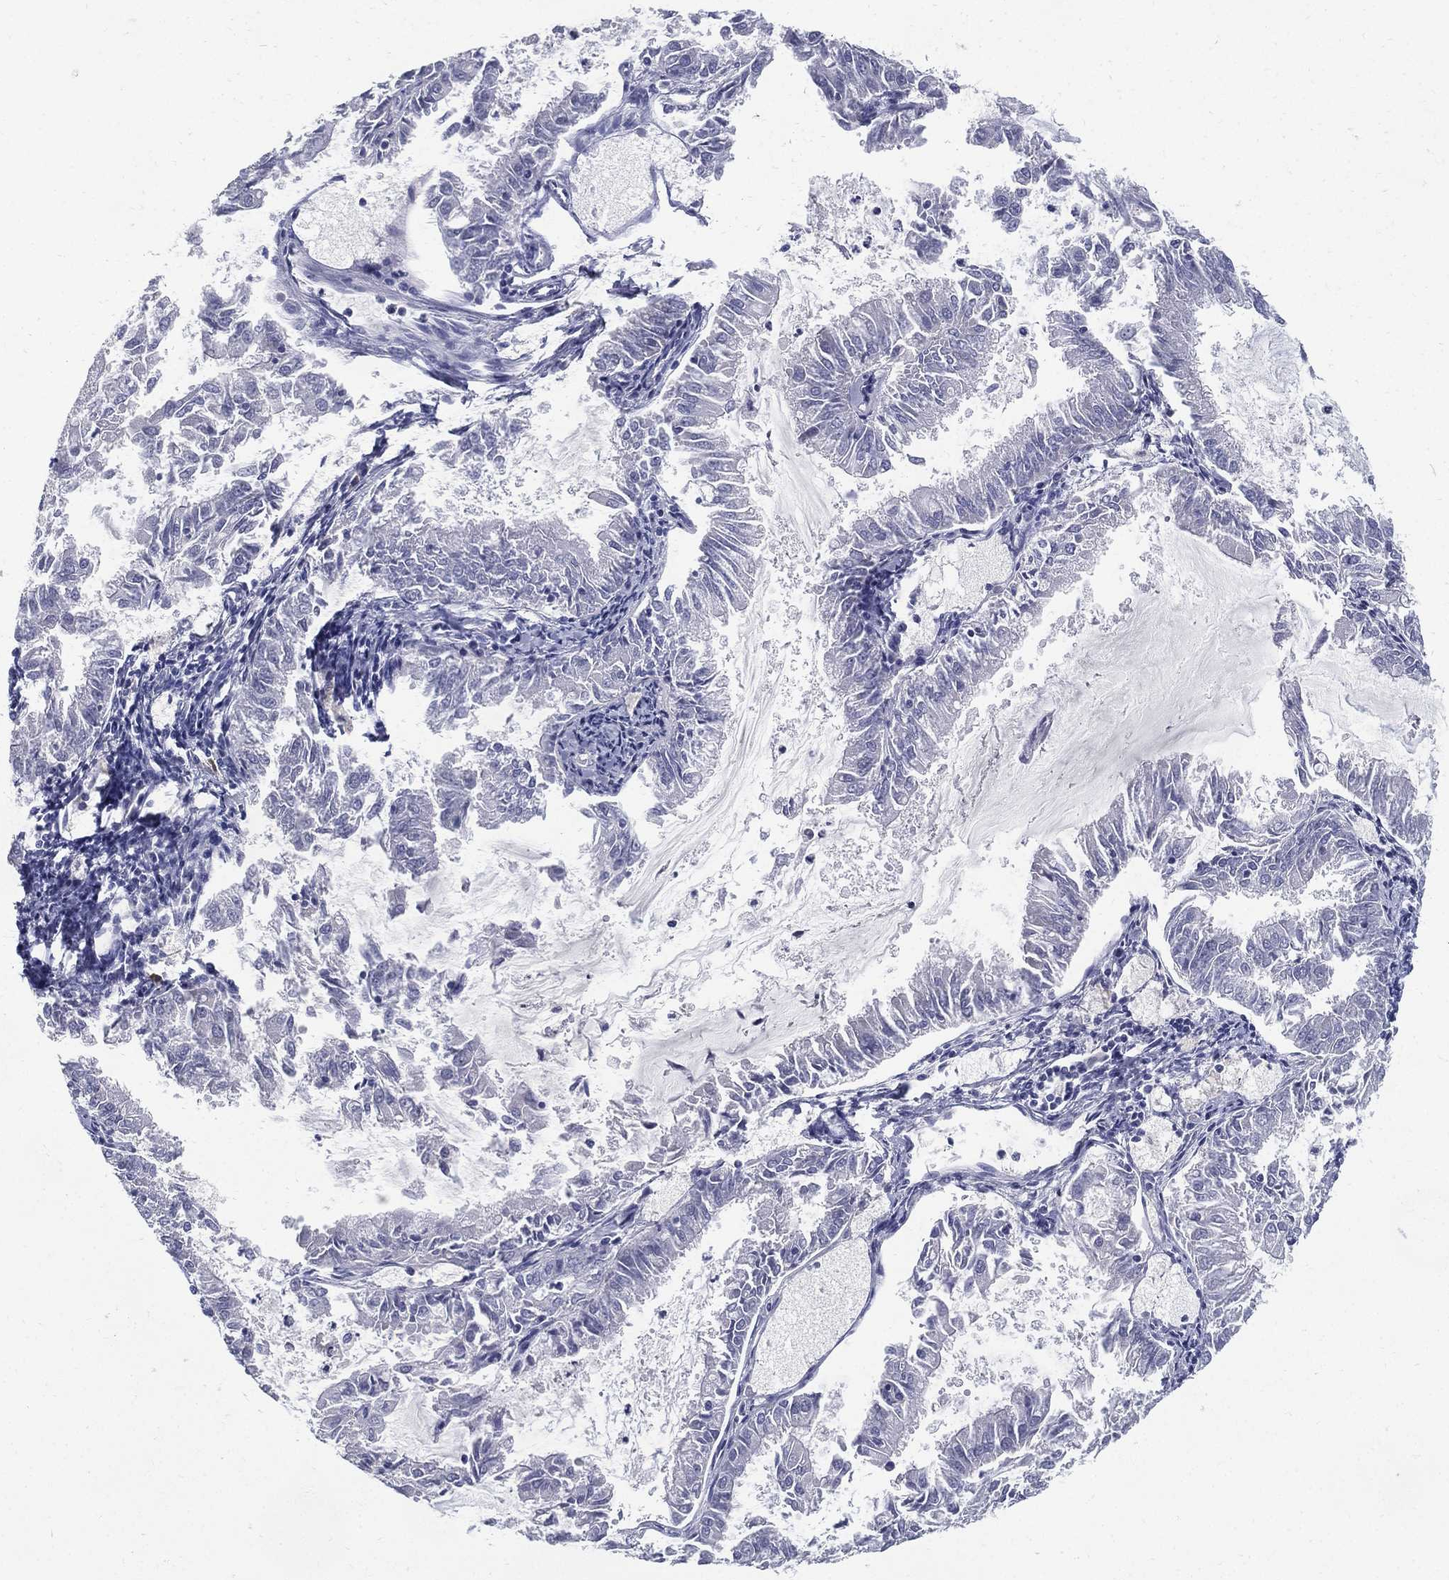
{"staining": {"intensity": "negative", "quantity": "none", "location": "none"}, "tissue": "endometrial cancer", "cell_type": "Tumor cells", "image_type": "cancer", "snomed": [{"axis": "morphology", "description": "Adenocarcinoma, NOS"}, {"axis": "topography", "description": "Endometrium"}], "caption": "High power microscopy image of an IHC image of adenocarcinoma (endometrial), revealing no significant staining in tumor cells.", "gene": "KIF2C", "patient": {"sex": "female", "age": 57}}